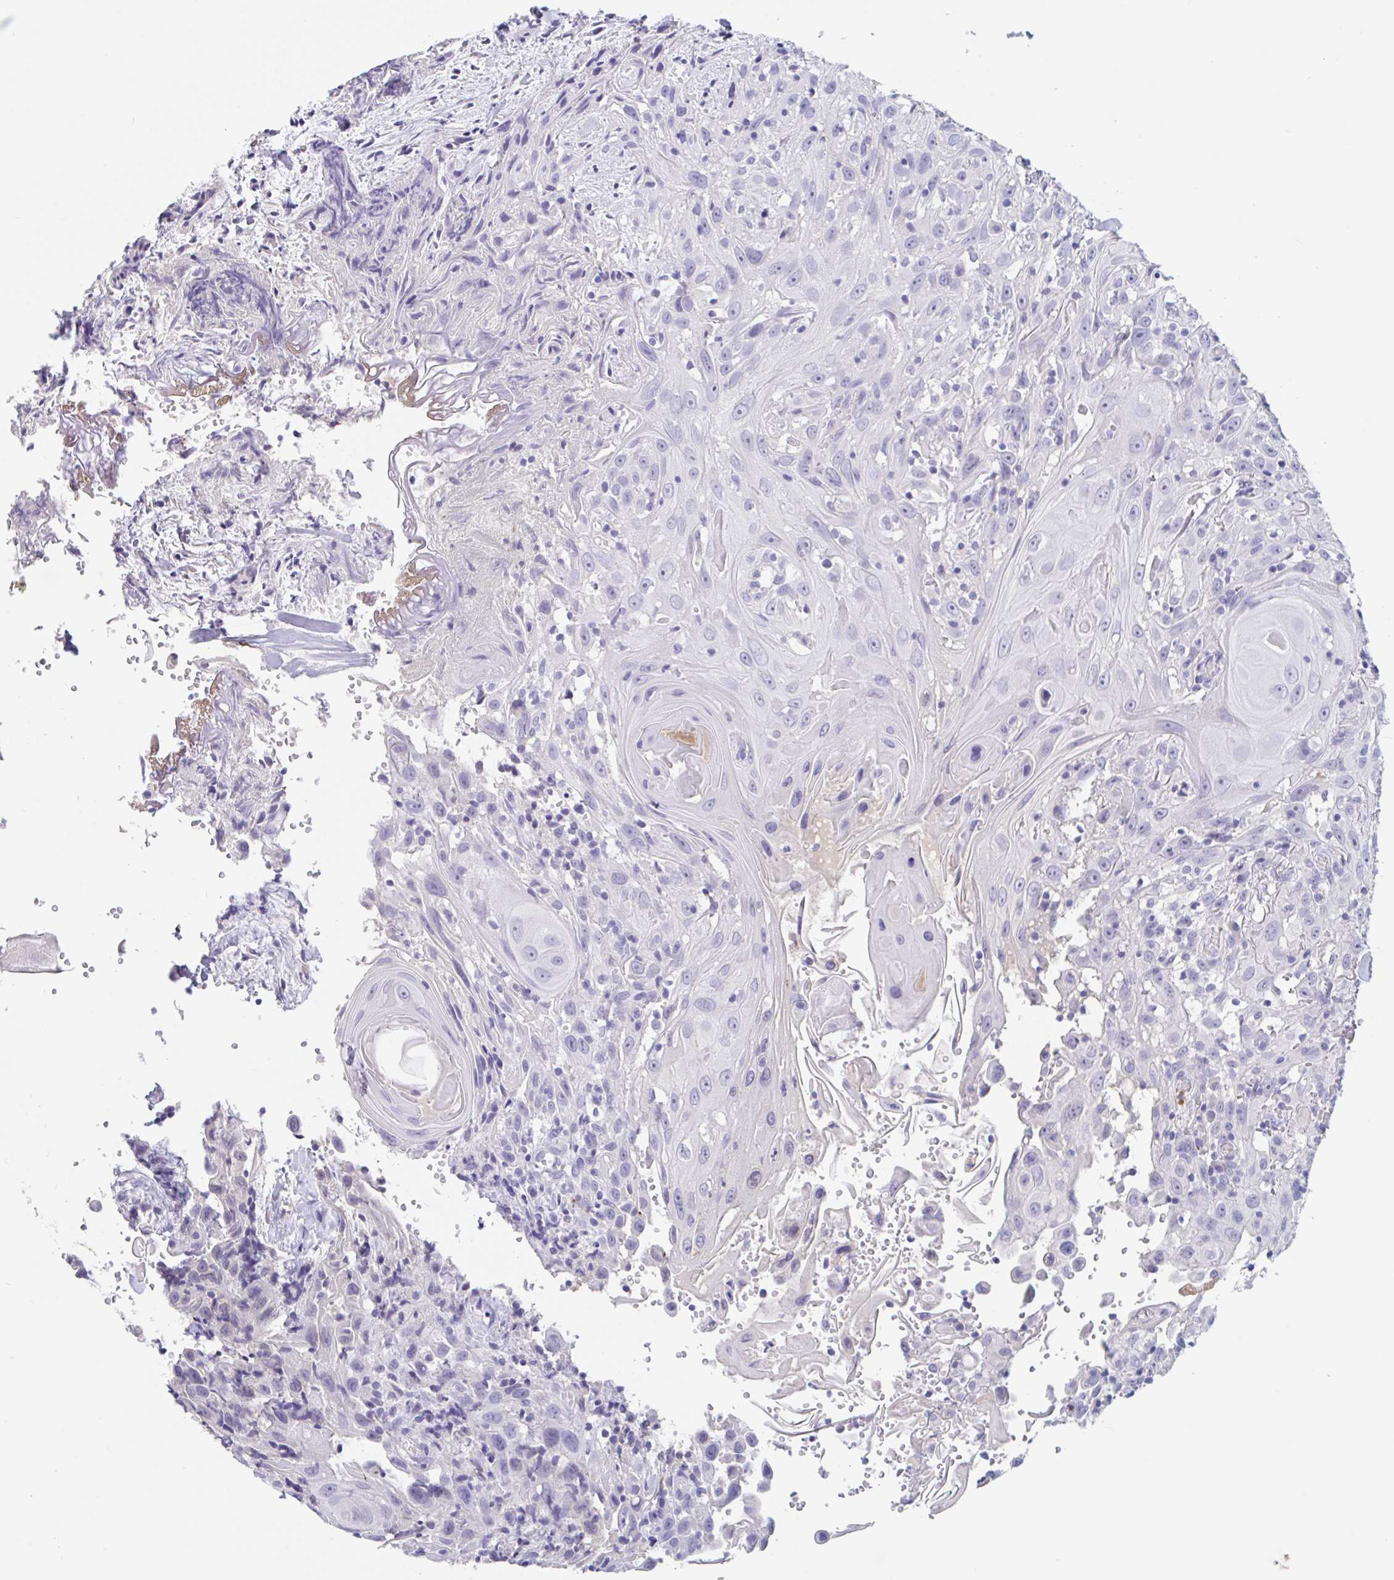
{"staining": {"intensity": "negative", "quantity": "none", "location": "none"}, "tissue": "head and neck cancer", "cell_type": "Tumor cells", "image_type": "cancer", "snomed": [{"axis": "morphology", "description": "Squamous cell carcinoma, NOS"}, {"axis": "topography", "description": "Head-Neck"}], "caption": "High power microscopy histopathology image of an IHC histopathology image of head and neck squamous cell carcinoma, revealing no significant staining in tumor cells.", "gene": "ZNHIT2", "patient": {"sex": "female", "age": 95}}